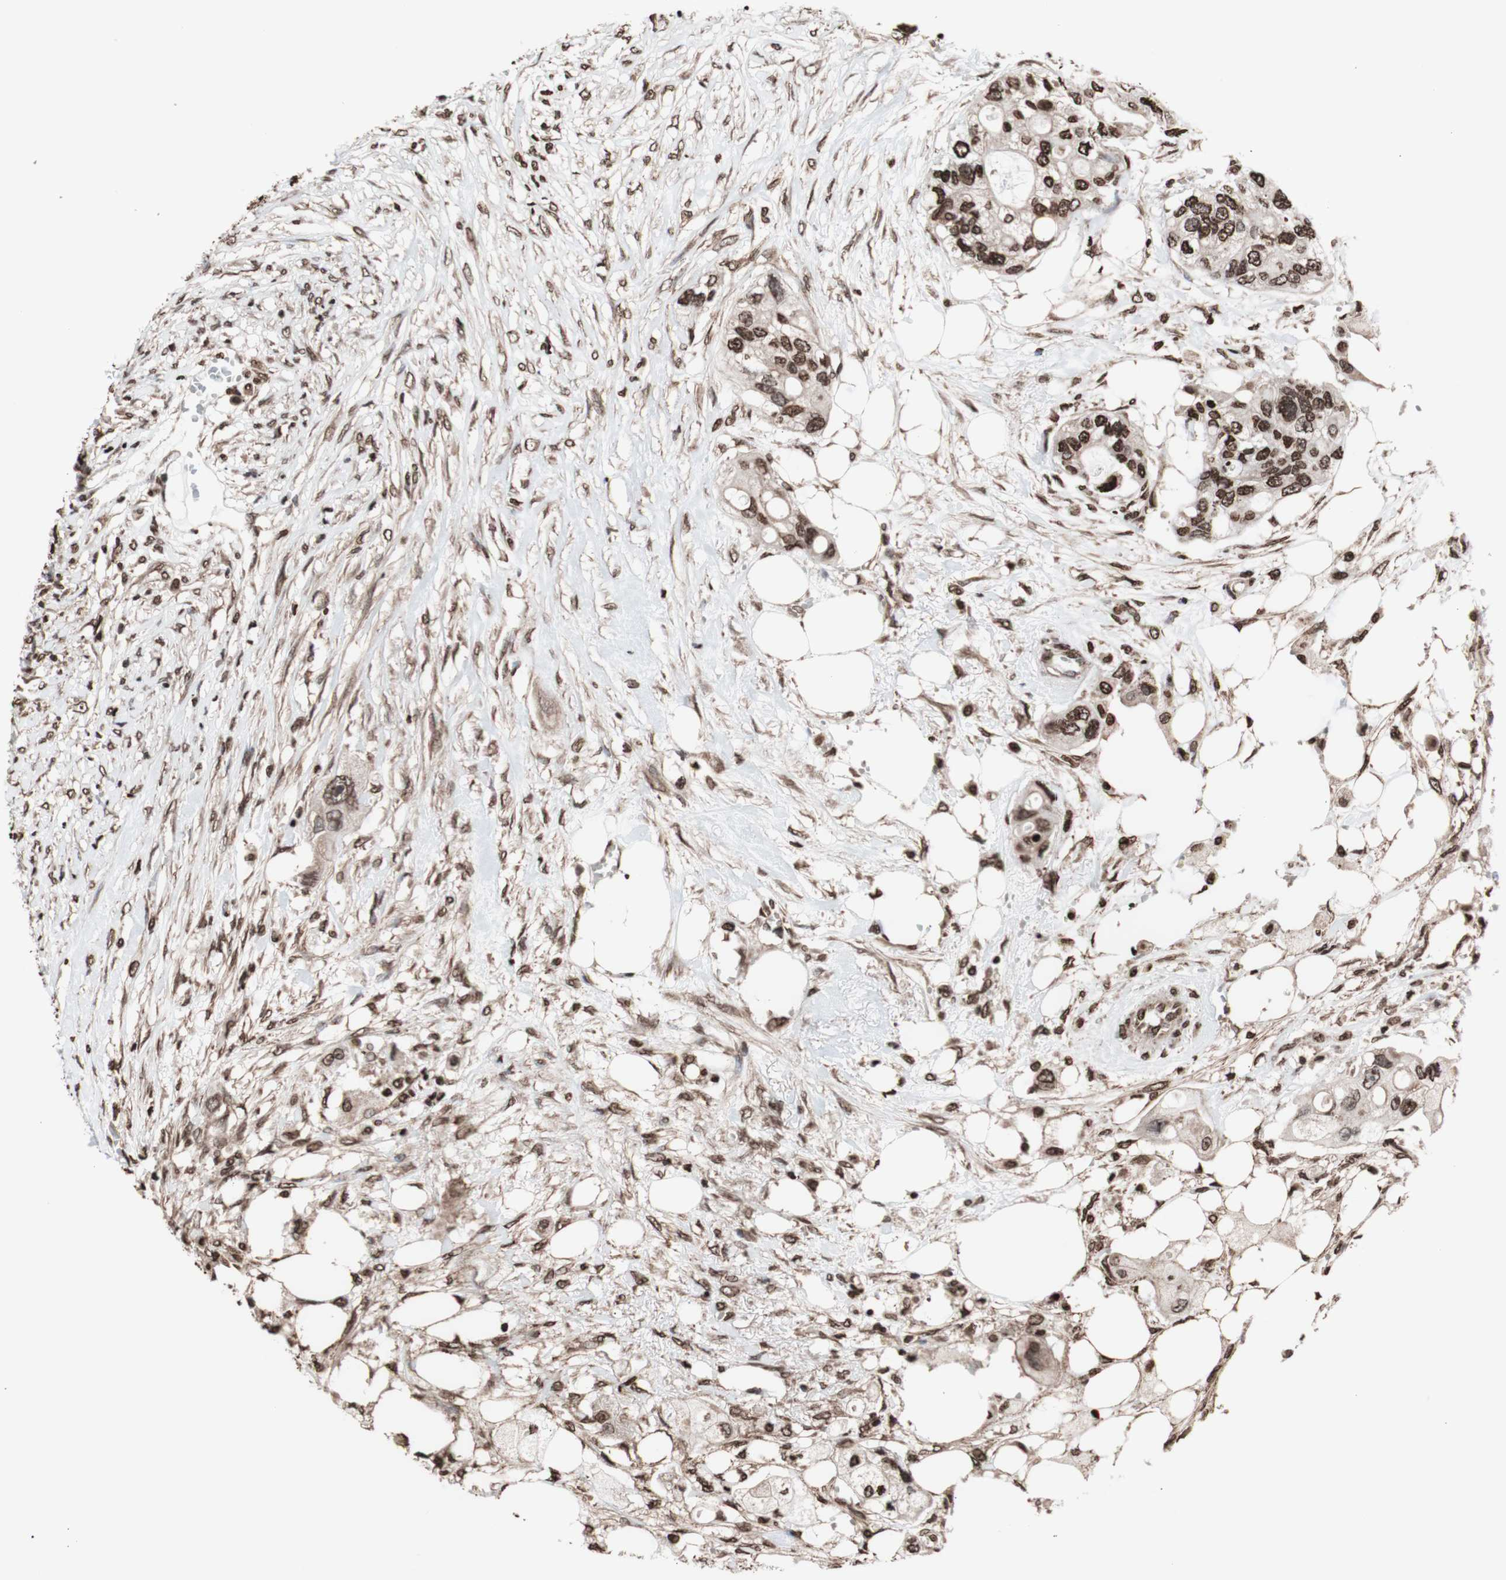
{"staining": {"intensity": "moderate", "quantity": ">75%", "location": "nuclear"}, "tissue": "colorectal cancer", "cell_type": "Tumor cells", "image_type": "cancer", "snomed": [{"axis": "morphology", "description": "Adenocarcinoma, NOS"}, {"axis": "topography", "description": "Colon"}], "caption": "Immunohistochemistry (IHC) histopathology image of neoplastic tissue: colorectal cancer stained using IHC reveals medium levels of moderate protein expression localized specifically in the nuclear of tumor cells, appearing as a nuclear brown color.", "gene": "SNAI2", "patient": {"sex": "female", "age": 57}}